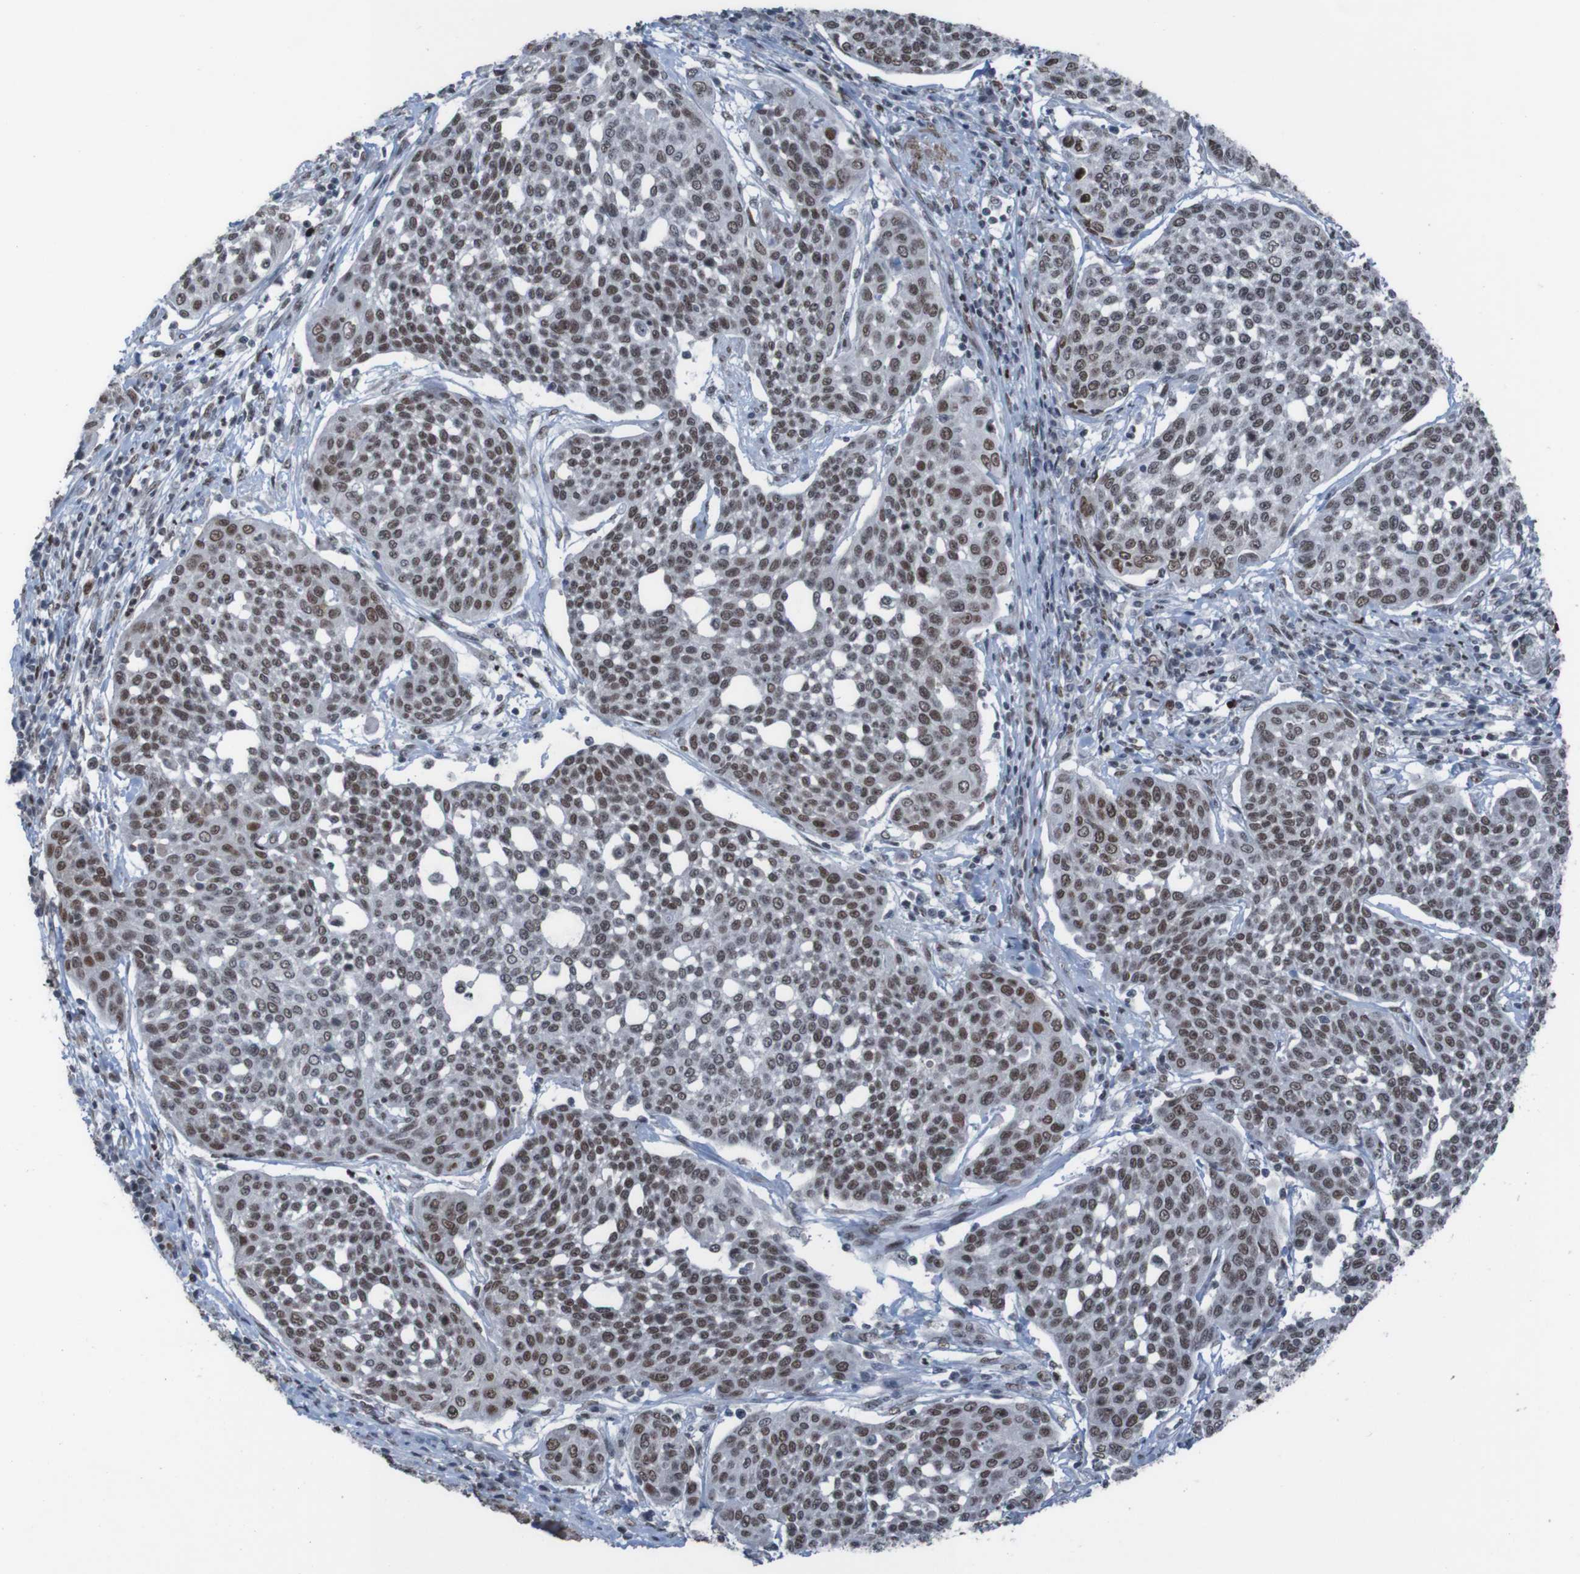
{"staining": {"intensity": "strong", "quantity": ">75%", "location": "nuclear"}, "tissue": "cervical cancer", "cell_type": "Tumor cells", "image_type": "cancer", "snomed": [{"axis": "morphology", "description": "Squamous cell carcinoma, NOS"}, {"axis": "topography", "description": "Cervix"}], "caption": "Squamous cell carcinoma (cervical) tissue reveals strong nuclear positivity in approximately >75% of tumor cells, visualized by immunohistochemistry.", "gene": "PHF2", "patient": {"sex": "female", "age": 34}}